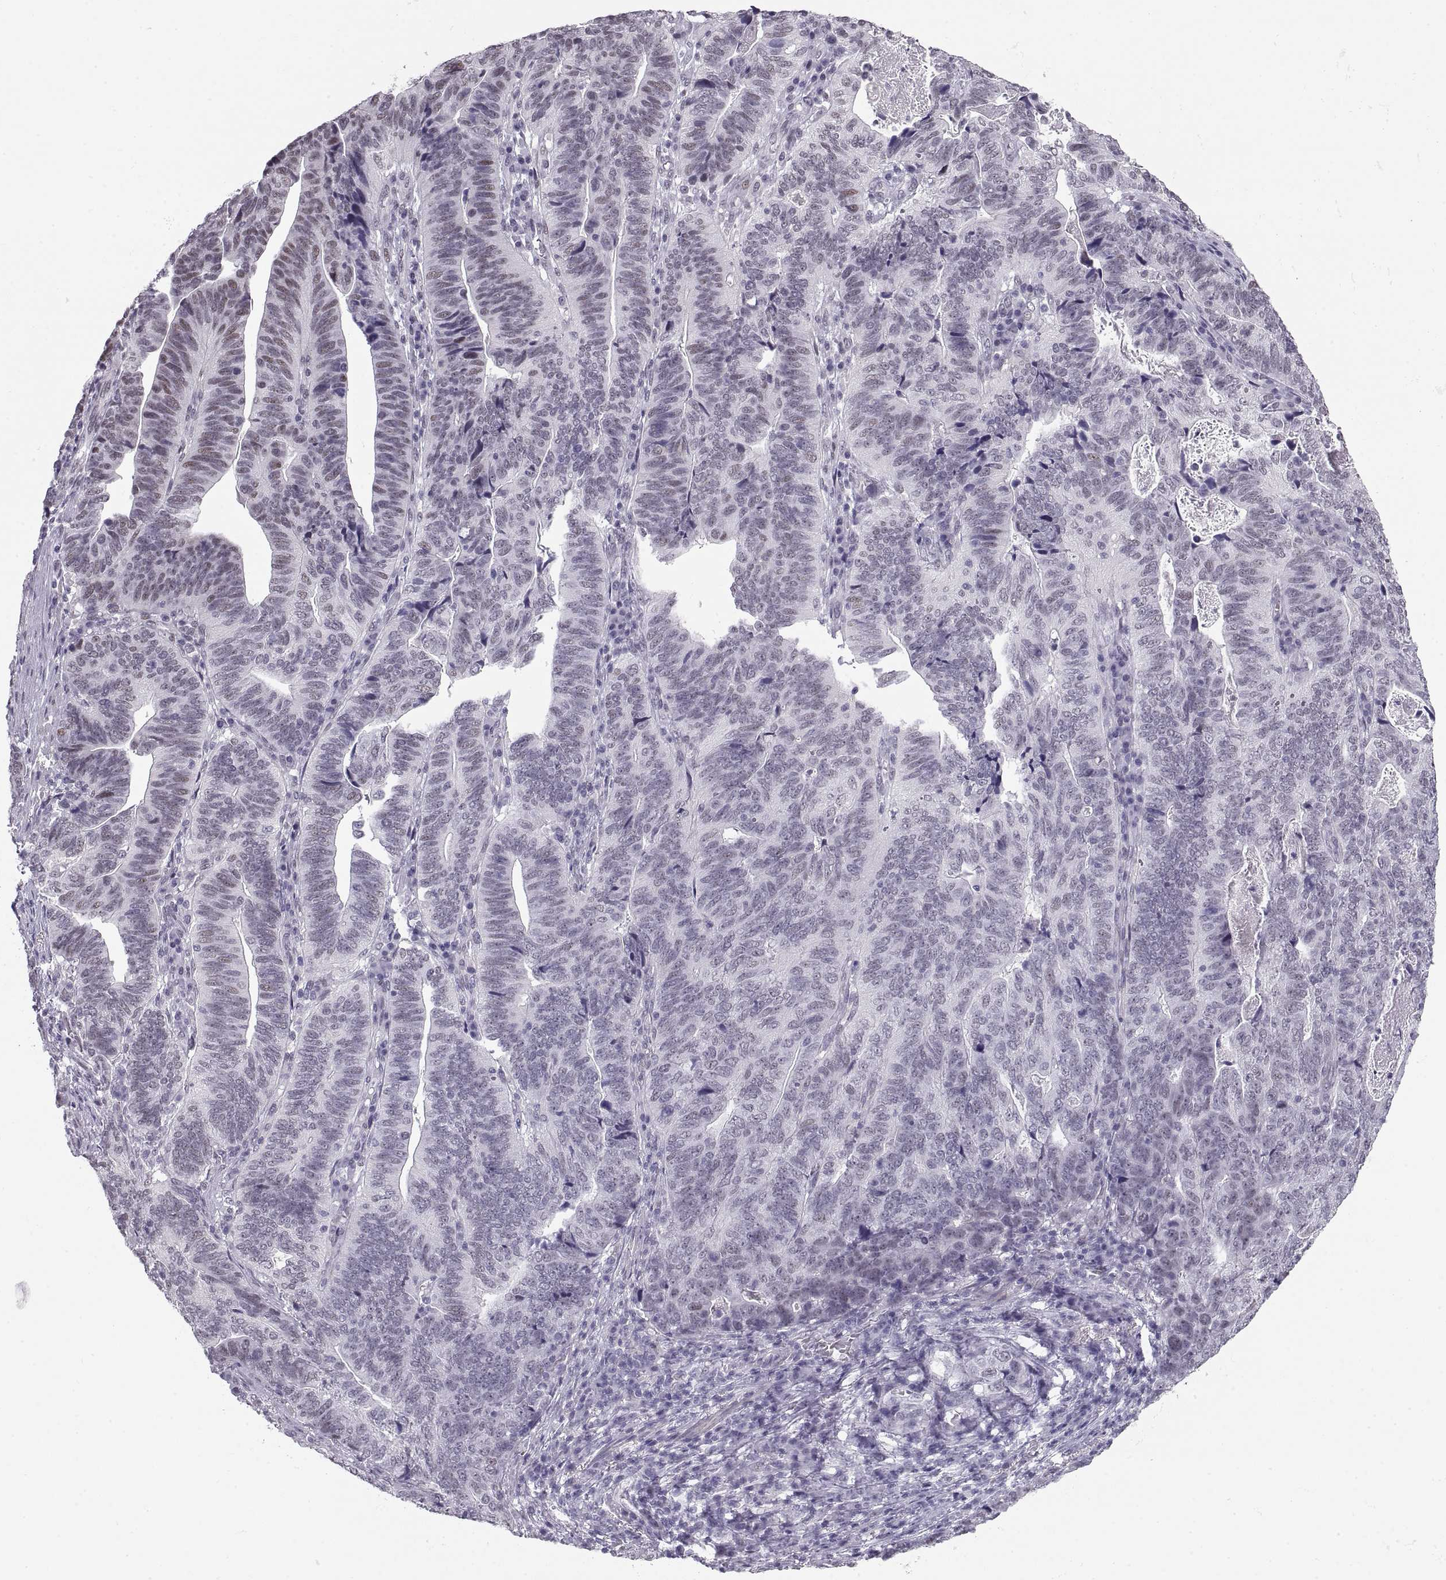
{"staining": {"intensity": "negative", "quantity": "none", "location": "none"}, "tissue": "stomach cancer", "cell_type": "Tumor cells", "image_type": "cancer", "snomed": [{"axis": "morphology", "description": "Adenocarcinoma, NOS"}, {"axis": "topography", "description": "Stomach, upper"}], "caption": "Stomach adenocarcinoma was stained to show a protein in brown. There is no significant positivity in tumor cells. Nuclei are stained in blue.", "gene": "NANOS3", "patient": {"sex": "female", "age": 67}}